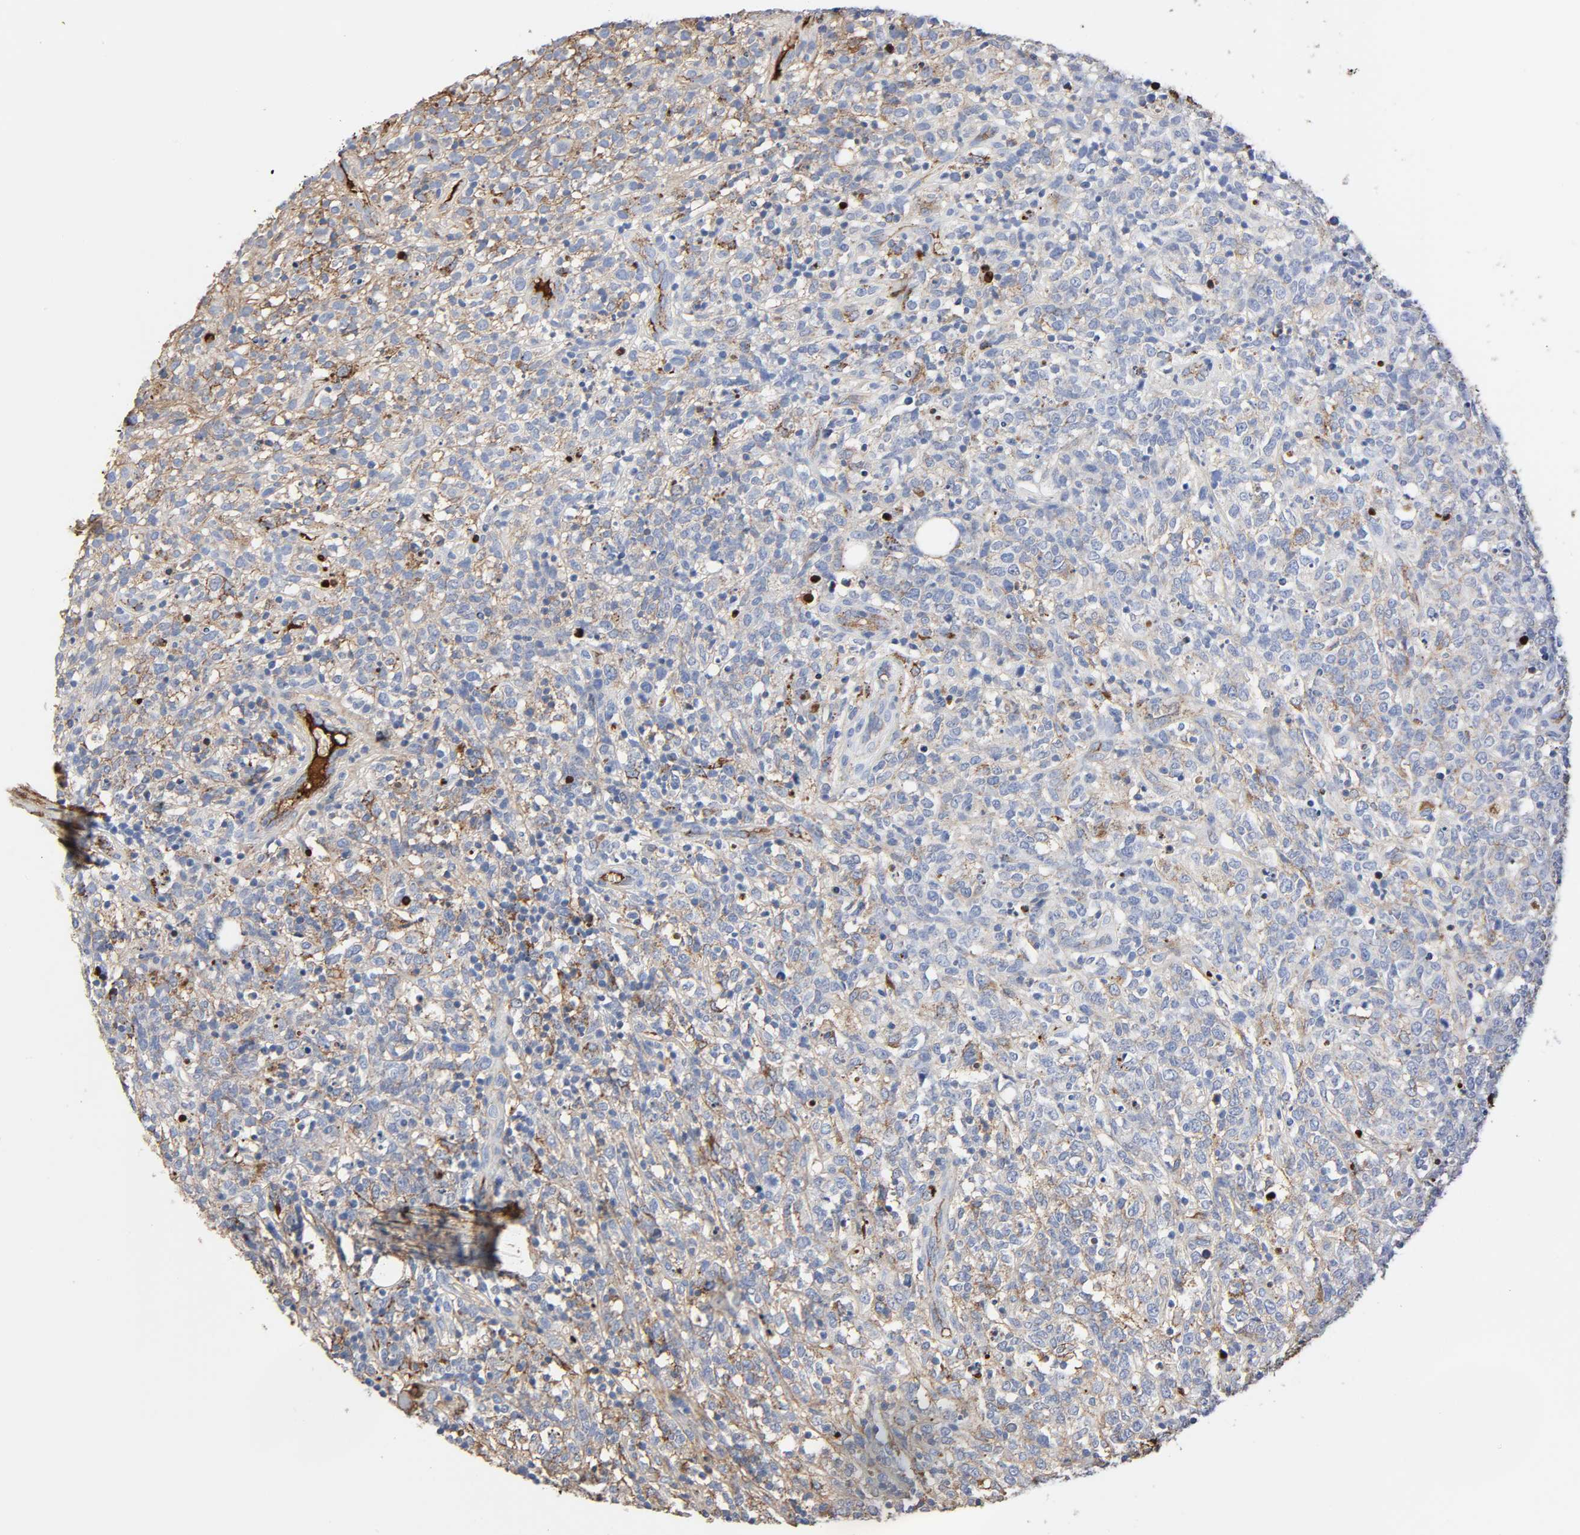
{"staining": {"intensity": "moderate", "quantity": "25%-75%", "location": "cytoplasmic/membranous"}, "tissue": "lymphoma", "cell_type": "Tumor cells", "image_type": "cancer", "snomed": [{"axis": "morphology", "description": "Malignant lymphoma, non-Hodgkin's type, High grade"}, {"axis": "topography", "description": "Lymph node"}], "caption": "Immunohistochemistry (IHC) of human malignant lymphoma, non-Hodgkin's type (high-grade) exhibits medium levels of moderate cytoplasmic/membranous expression in about 25%-75% of tumor cells.", "gene": "C3", "patient": {"sex": "female", "age": 73}}